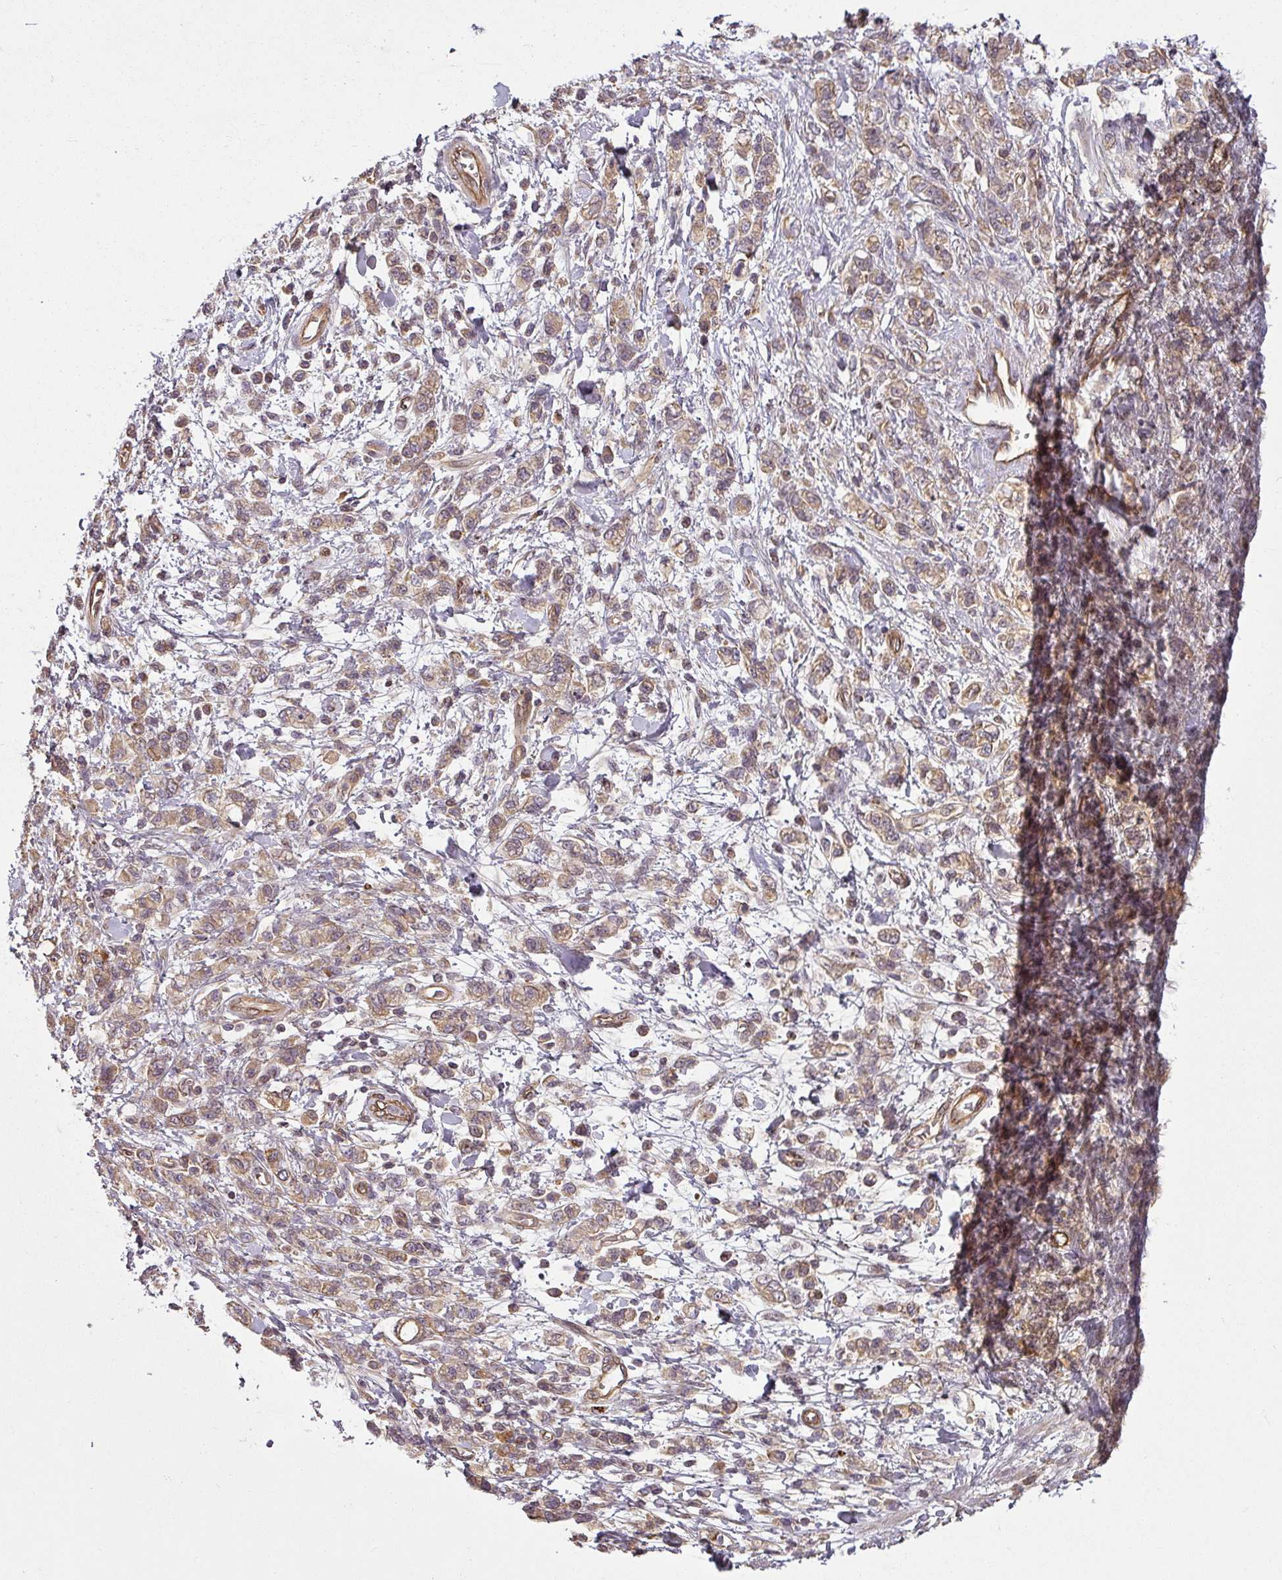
{"staining": {"intensity": "weak", "quantity": ">75%", "location": "cytoplasmic/membranous"}, "tissue": "stomach cancer", "cell_type": "Tumor cells", "image_type": "cancer", "snomed": [{"axis": "morphology", "description": "Adenocarcinoma, NOS"}, {"axis": "topography", "description": "Stomach"}], "caption": "Tumor cells exhibit weak cytoplasmic/membranous expression in about >75% of cells in stomach cancer.", "gene": "DIMT1", "patient": {"sex": "male", "age": 77}}